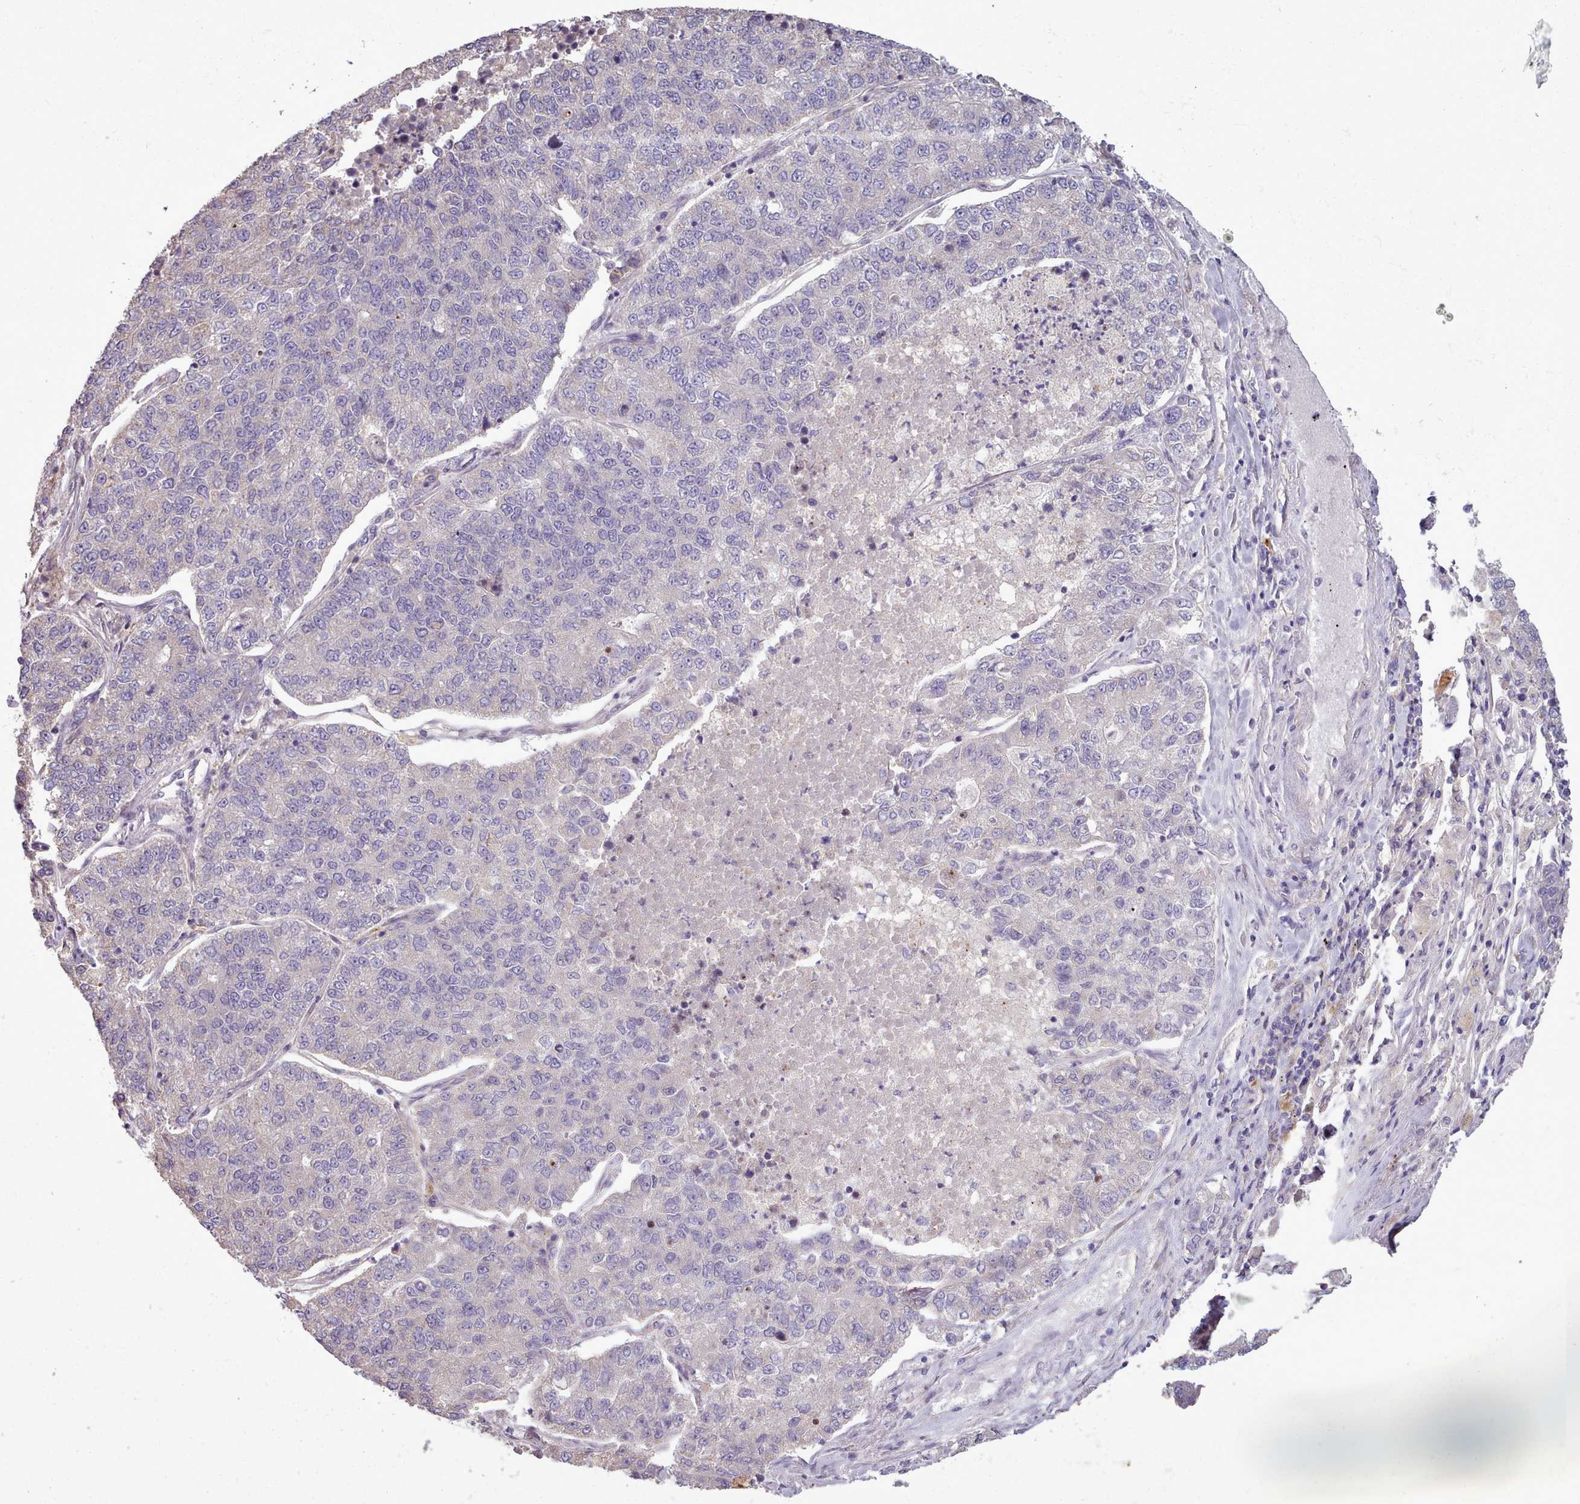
{"staining": {"intensity": "negative", "quantity": "none", "location": "none"}, "tissue": "lung cancer", "cell_type": "Tumor cells", "image_type": "cancer", "snomed": [{"axis": "morphology", "description": "Adenocarcinoma, NOS"}, {"axis": "topography", "description": "Lung"}], "caption": "DAB immunohistochemical staining of adenocarcinoma (lung) shows no significant expression in tumor cells.", "gene": "DPF1", "patient": {"sex": "male", "age": 49}}